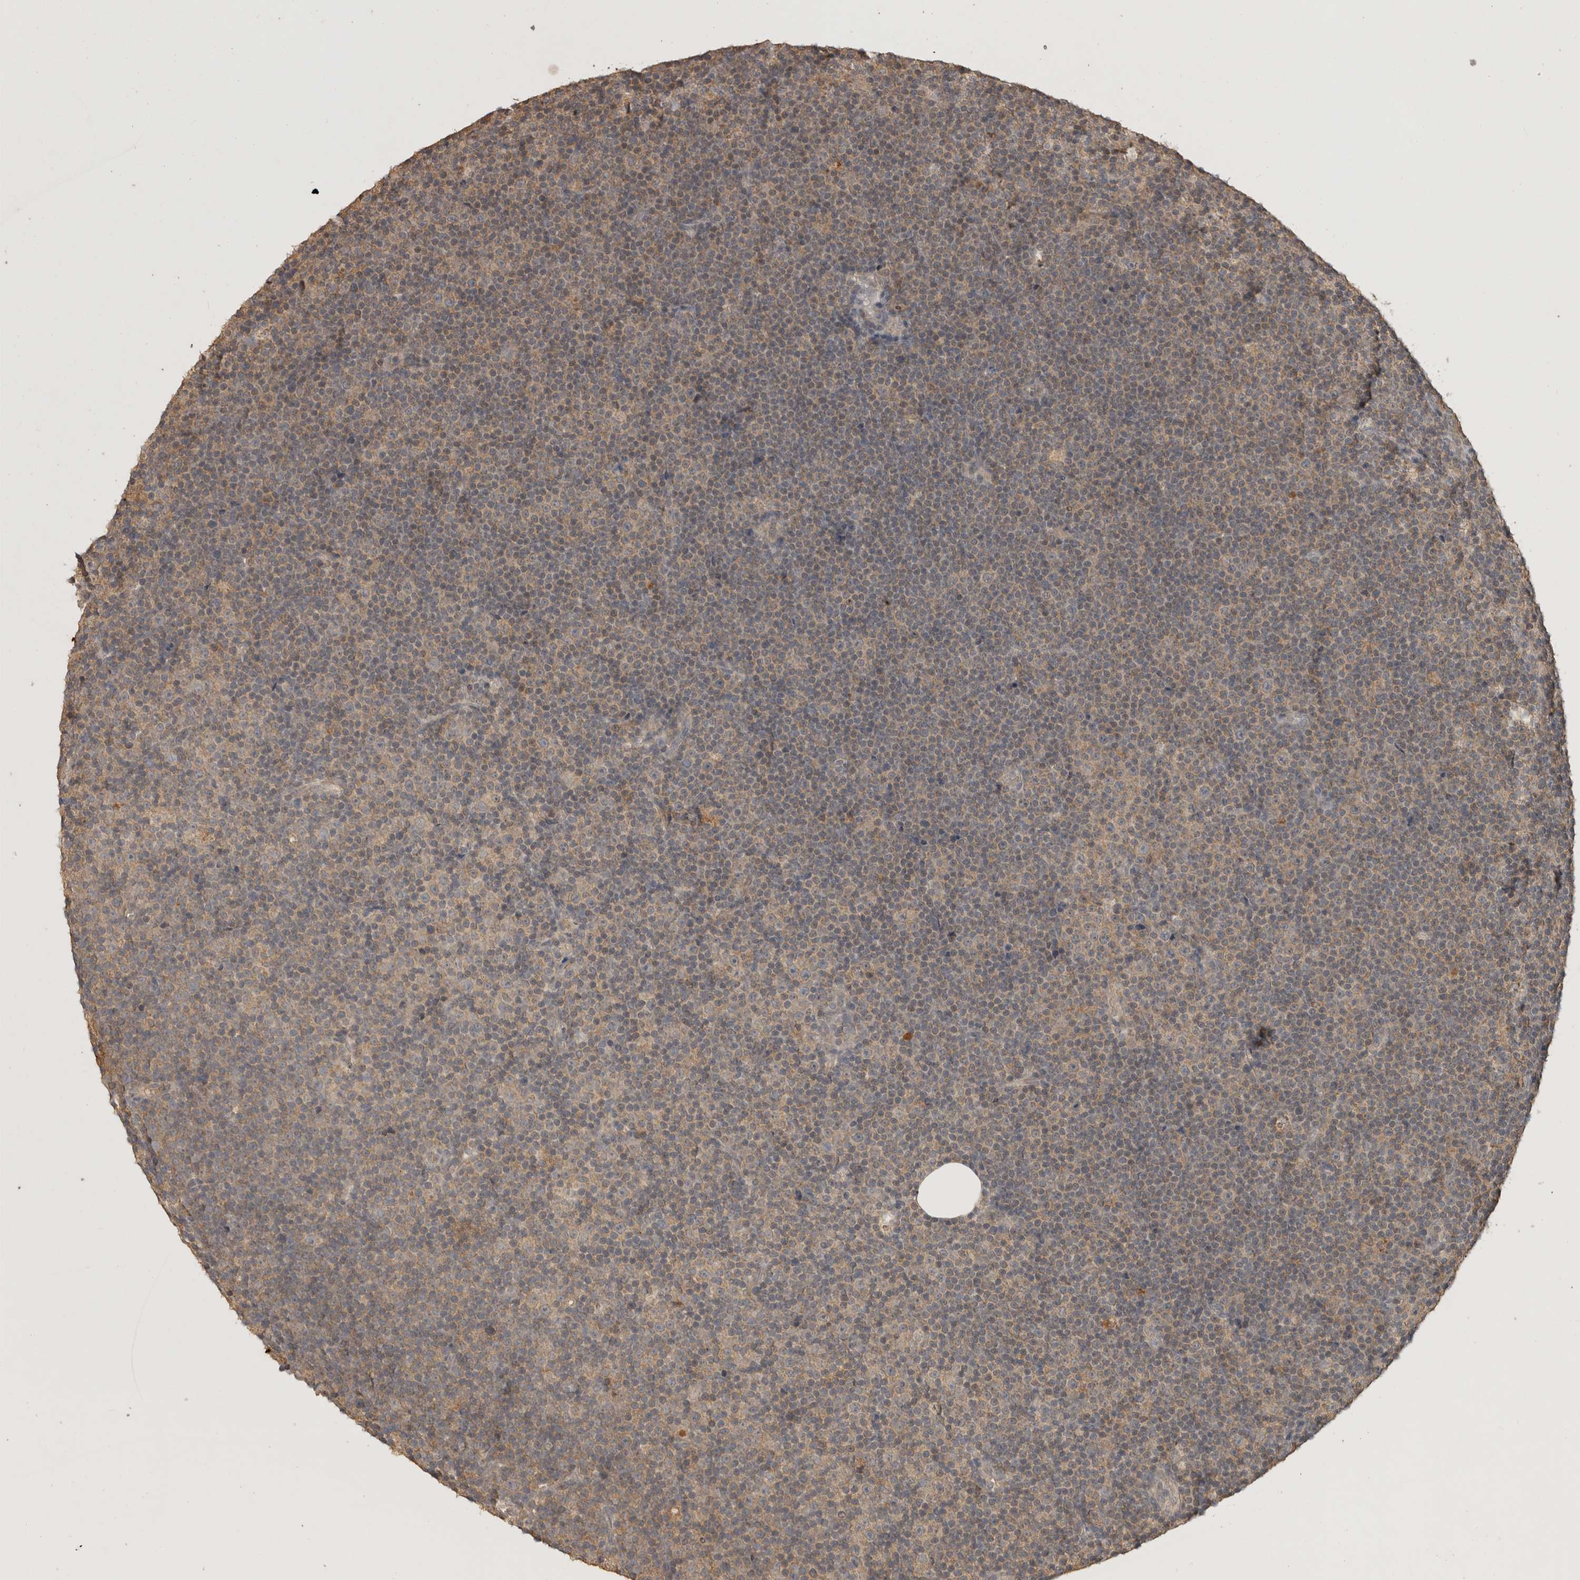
{"staining": {"intensity": "weak", "quantity": "<25%", "location": "cytoplasmic/membranous"}, "tissue": "lymphoma", "cell_type": "Tumor cells", "image_type": "cancer", "snomed": [{"axis": "morphology", "description": "Malignant lymphoma, non-Hodgkin's type, Low grade"}, {"axis": "topography", "description": "Lymph node"}], "caption": "Tumor cells are negative for protein expression in human lymphoma.", "gene": "ADAMTS4", "patient": {"sex": "female", "age": 67}}